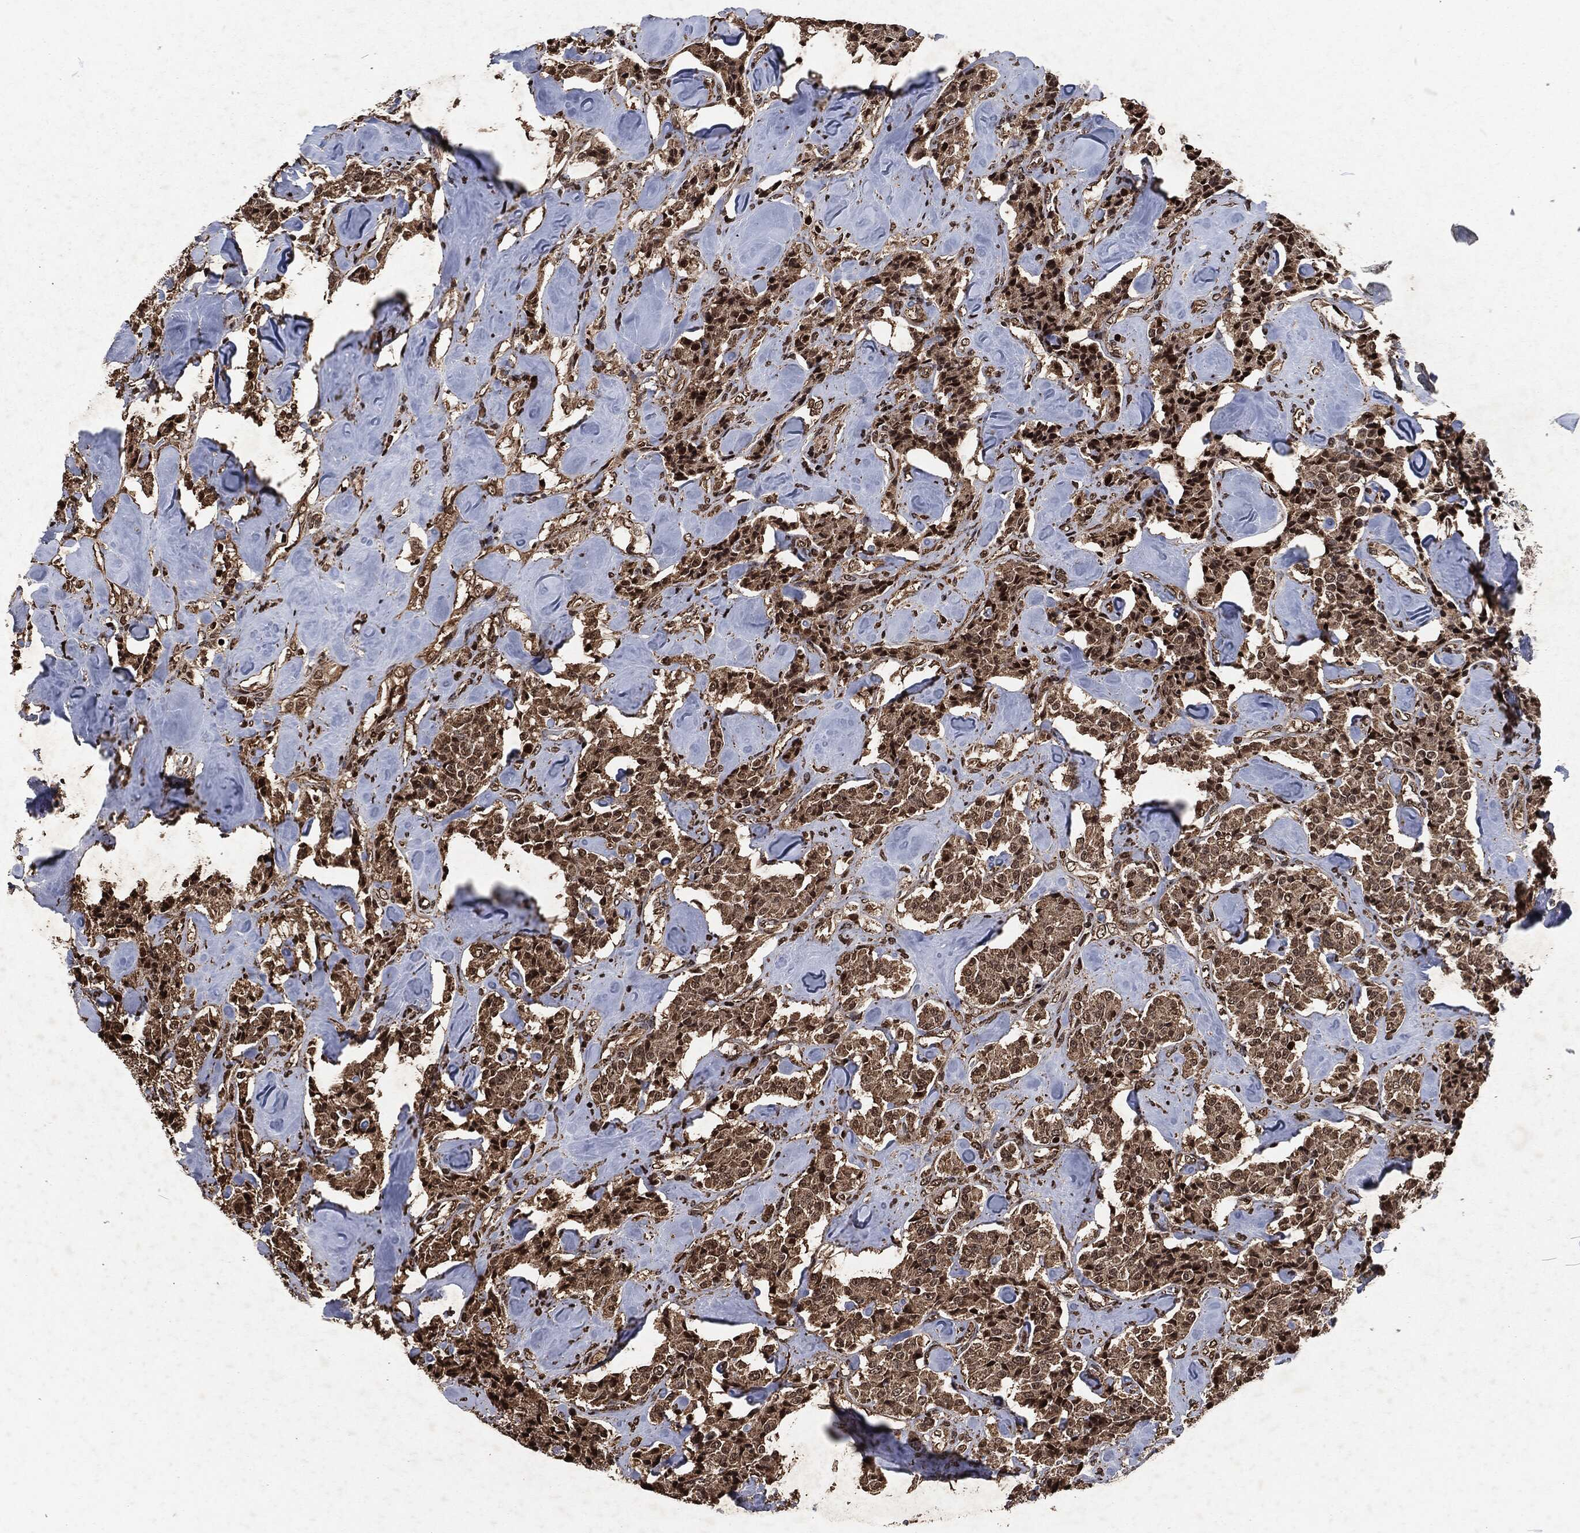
{"staining": {"intensity": "strong", "quantity": ">75%", "location": "nuclear"}, "tissue": "carcinoid", "cell_type": "Tumor cells", "image_type": "cancer", "snomed": [{"axis": "morphology", "description": "Carcinoid, malignant, NOS"}, {"axis": "topography", "description": "Pancreas"}], "caption": "Immunohistochemical staining of human carcinoid displays strong nuclear protein expression in about >75% of tumor cells. (DAB (3,3'-diaminobenzidine) IHC with brightfield microscopy, high magnification).", "gene": "SNAI1", "patient": {"sex": "male", "age": 41}}